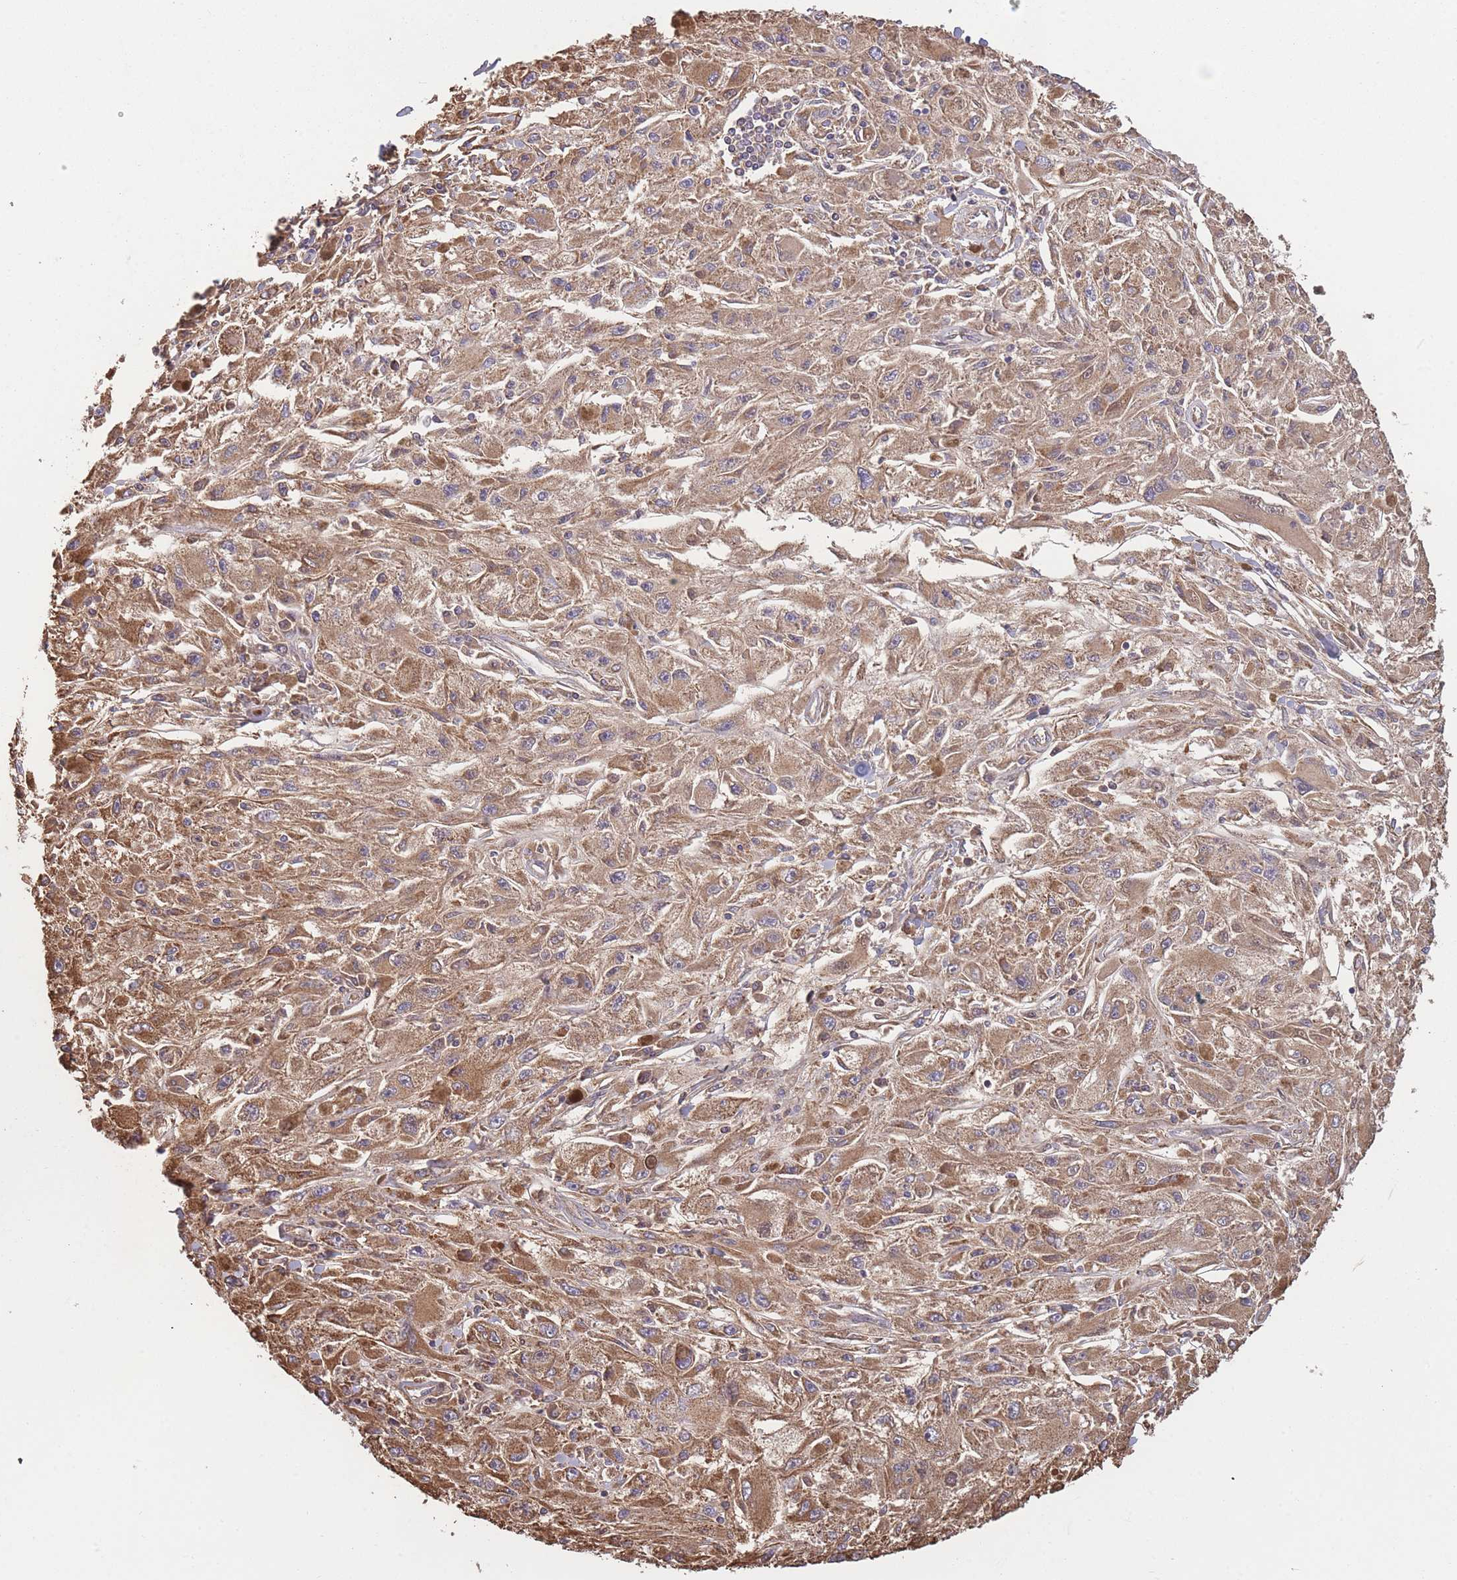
{"staining": {"intensity": "moderate", "quantity": ">75%", "location": "cytoplasmic/membranous"}, "tissue": "melanoma", "cell_type": "Tumor cells", "image_type": "cancer", "snomed": [{"axis": "morphology", "description": "Malignant melanoma, Metastatic site"}, {"axis": "topography", "description": "Skin"}], "caption": "The immunohistochemical stain shows moderate cytoplasmic/membranous staining in tumor cells of malignant melanoma (metastatic site) tissue.", "gene": "KIF16B", "patient": {"sex": "male", "age": 53}}